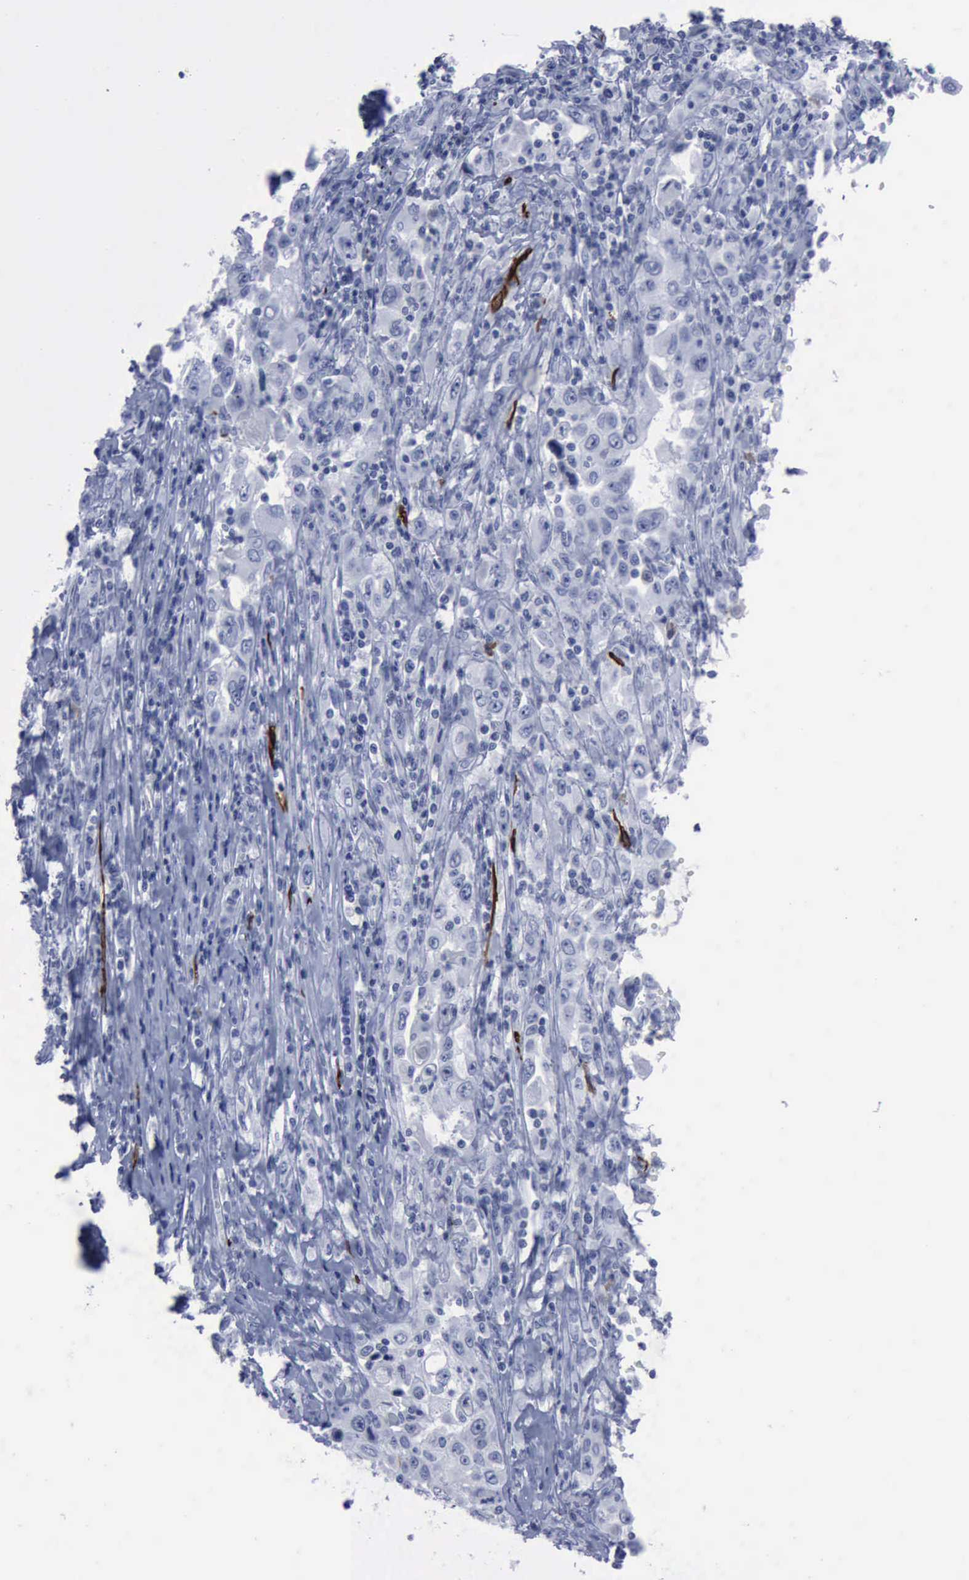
{"staining": {"intensity": "negative", "quantity": "none", "location": "none"}, "tissue": "pancreatic cancer", "cell_type": "Tumor cells", "image_type": "cancer", "snomed": [{"axis": "morphology", "description": "Adenocarcinoma, NOS"}, {"axis": "topography", "description": "Pancreas"}], "caption": "Immunohistochemical staining of human pancreatic adenocarcinoma displays no significant expression in tumor cells.", "gene": "NGFR", "patient": {"sex": "male", "age": 70}}